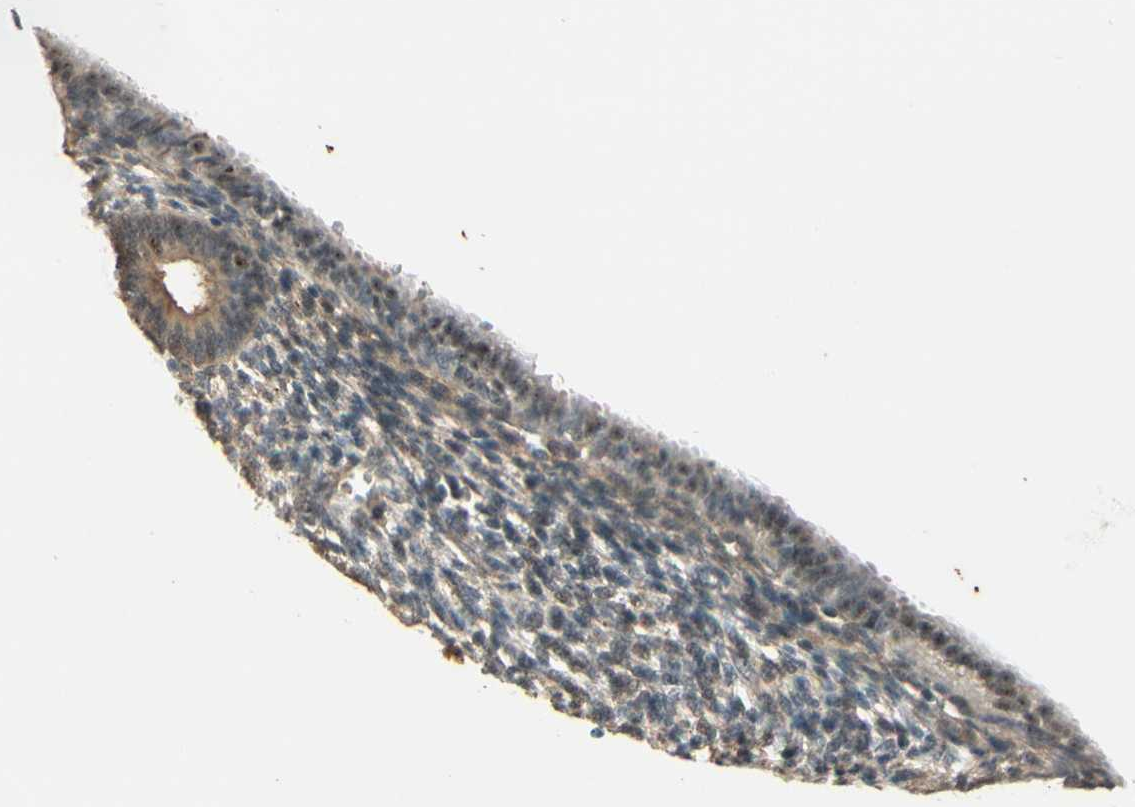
{"staining": {"intensity": "negative", "quantity": "none", "location": "none"}, "tissue": "endometrium", "cell_type": "Cells in endometrial stroma", "image_type": "normal", "snomed": [{"axis": "morphology", "description": "Normal tissue, NOS"}, {"axis": "topography", "description": "Endometrium"}], "caption": "Immunohistochemistry photomicrograph of benign human endometrium stained for a protein (brown), which demonstrates no positivity in cells in endometrial stroma.", "gene": "MCPH1", "patient": {"sex": "female", "age": 57}}